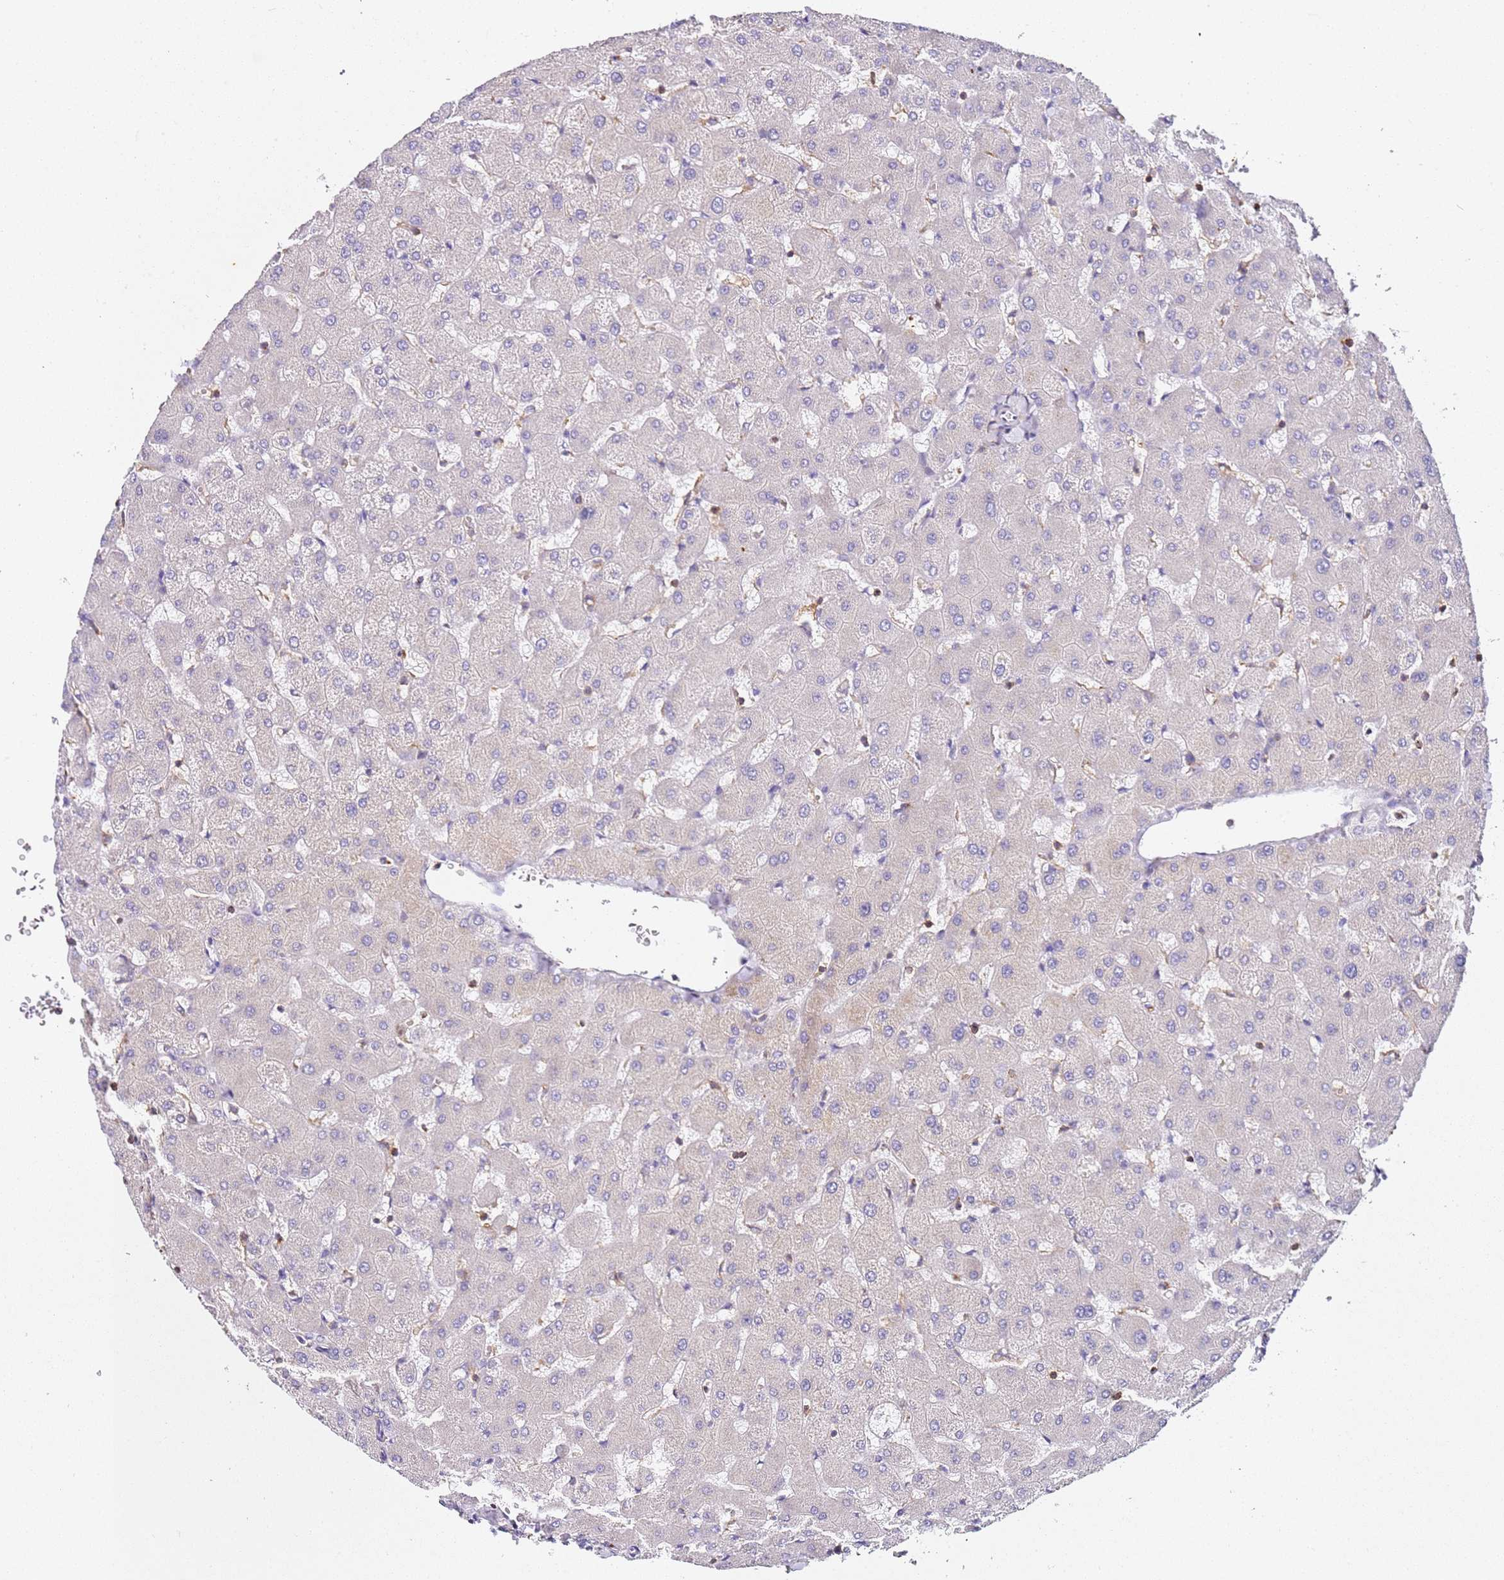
{"staining": {"intensity": "negative", "quantity": "none", "location": "none"}, "tissue": "liver", "cell_type": "Cholangiocytes", "image_type": "normal", "snomed": [{"axis": "morphology", "description": "Normal tissue, NOS"}, {"axis": "topography", "description": "Liver"}], "caption": "Micrograph shows no significant protein staining in cholangiocytes of benign liver. (DAB immunohistochemistry (IHC) with hematoxylin counter stain).", "gene": "ZNF671", "patient": {"sex": "female", "age": 63}}